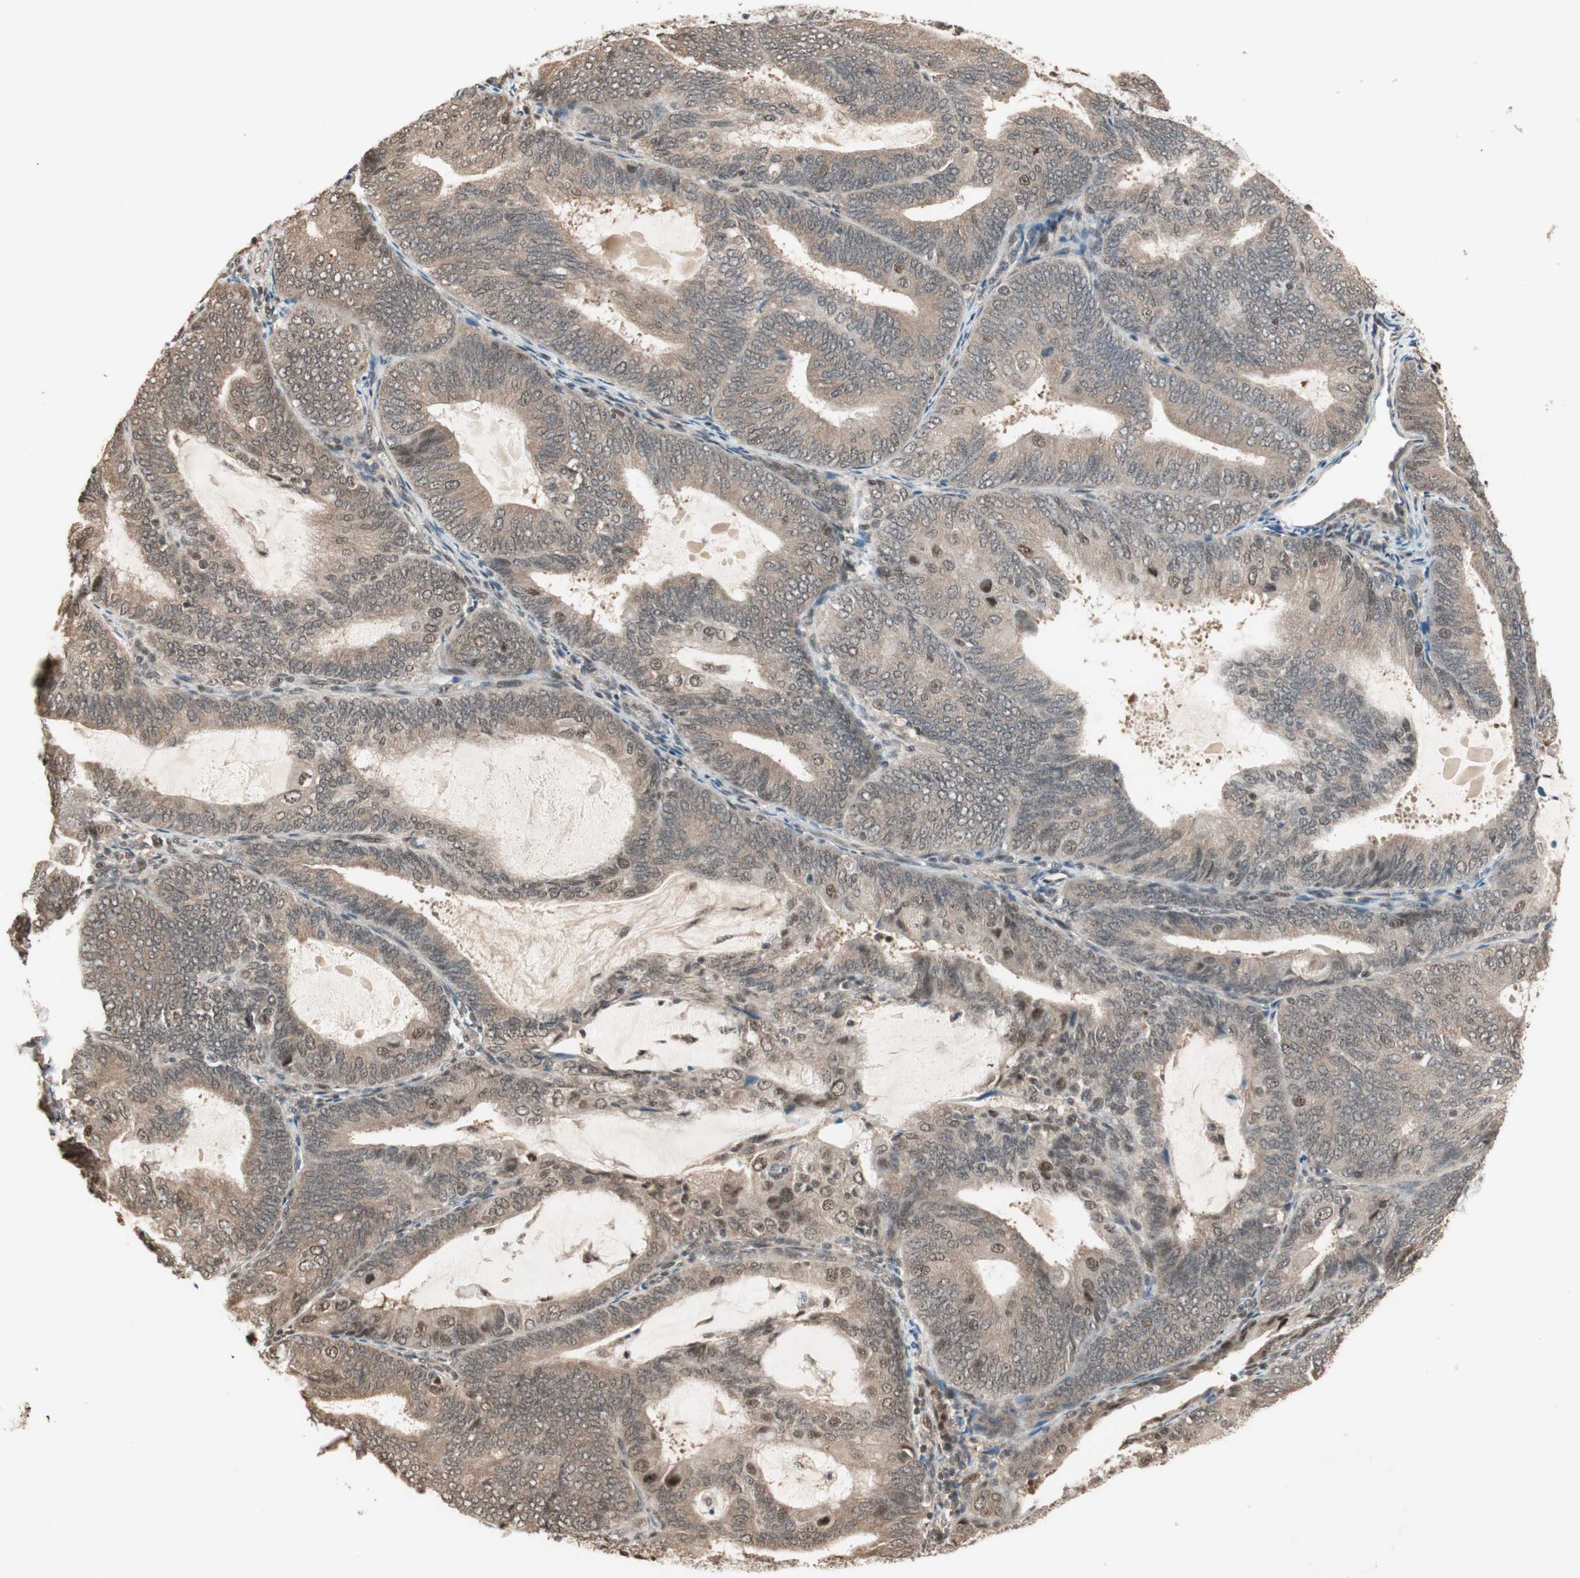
{"staining": {"intensity": "weak", "quantity": ">75%", "location": "cytoplasmic/membranous,nuclear"}, "tissue": "endometrial cancer", "cell_type": "Tumor cells", "image_type": "cancer", "snomed": [{"axis": "morphology", "description": "Adenocarcinoma, NOS"}, {"axis": "topography", "description": "Endometrium"}], "caption": "A histopathology image of endometrial cancer stained for a protein shows weak cytoplasmic/membranous and nuclear brown staining in tumor cells.", "gene": "ZNF701", "patient": {"sex": "female", "age": 81}}